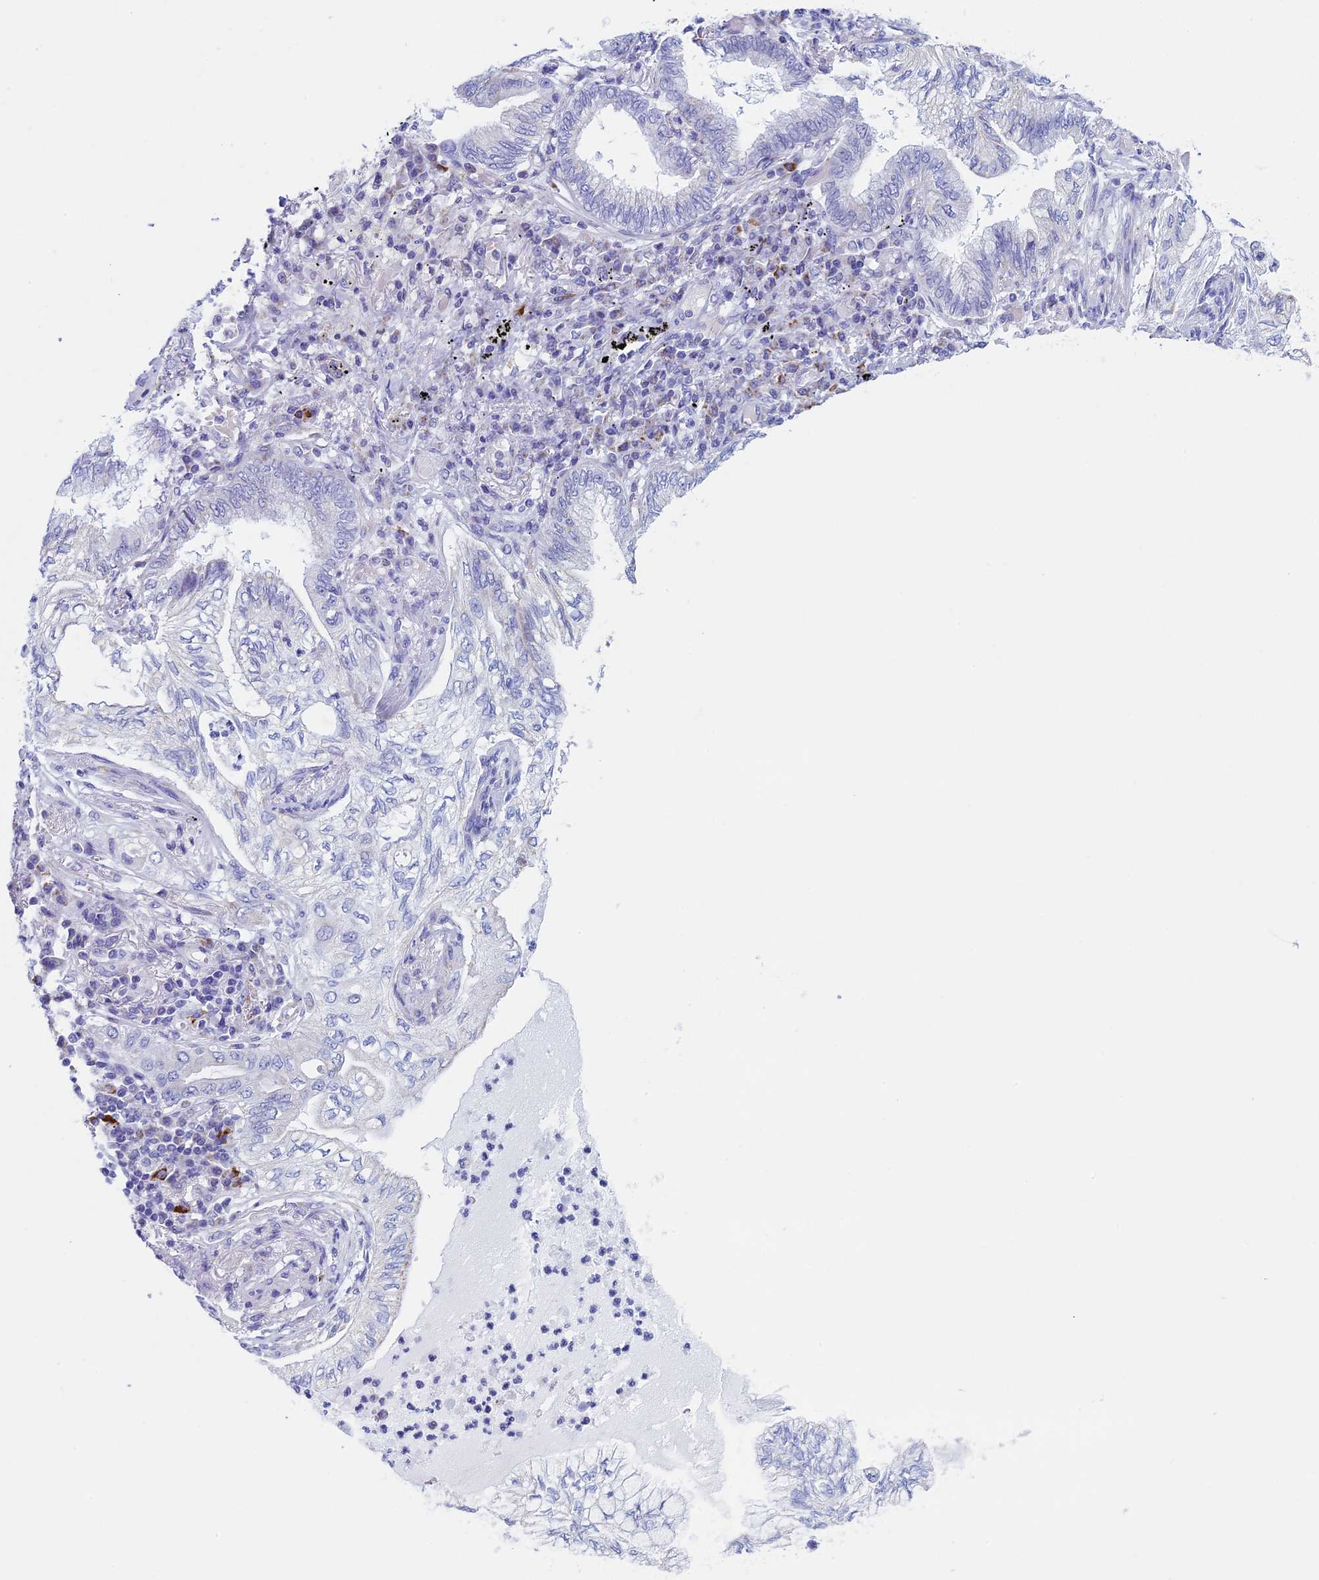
{"staining": {"intensity": "negative", "quantity": "none", "location": "none"}, "tissue": "lung cancer", "cell_type": "Tumor cells", "image_type": "cancer", "snomed": [{"axis": "morphology", "description": "Adenocarcinoma, NOS"}, {"axis": "topography", "description": "Lung"}], "caption": "Immunohistochemical staining of human lung cancer (adenocarcinoma) reveals no significant positivity in tumor cells.", "gene": "UQCRFS1", "patient": {"sex": "female", "age": 70}}